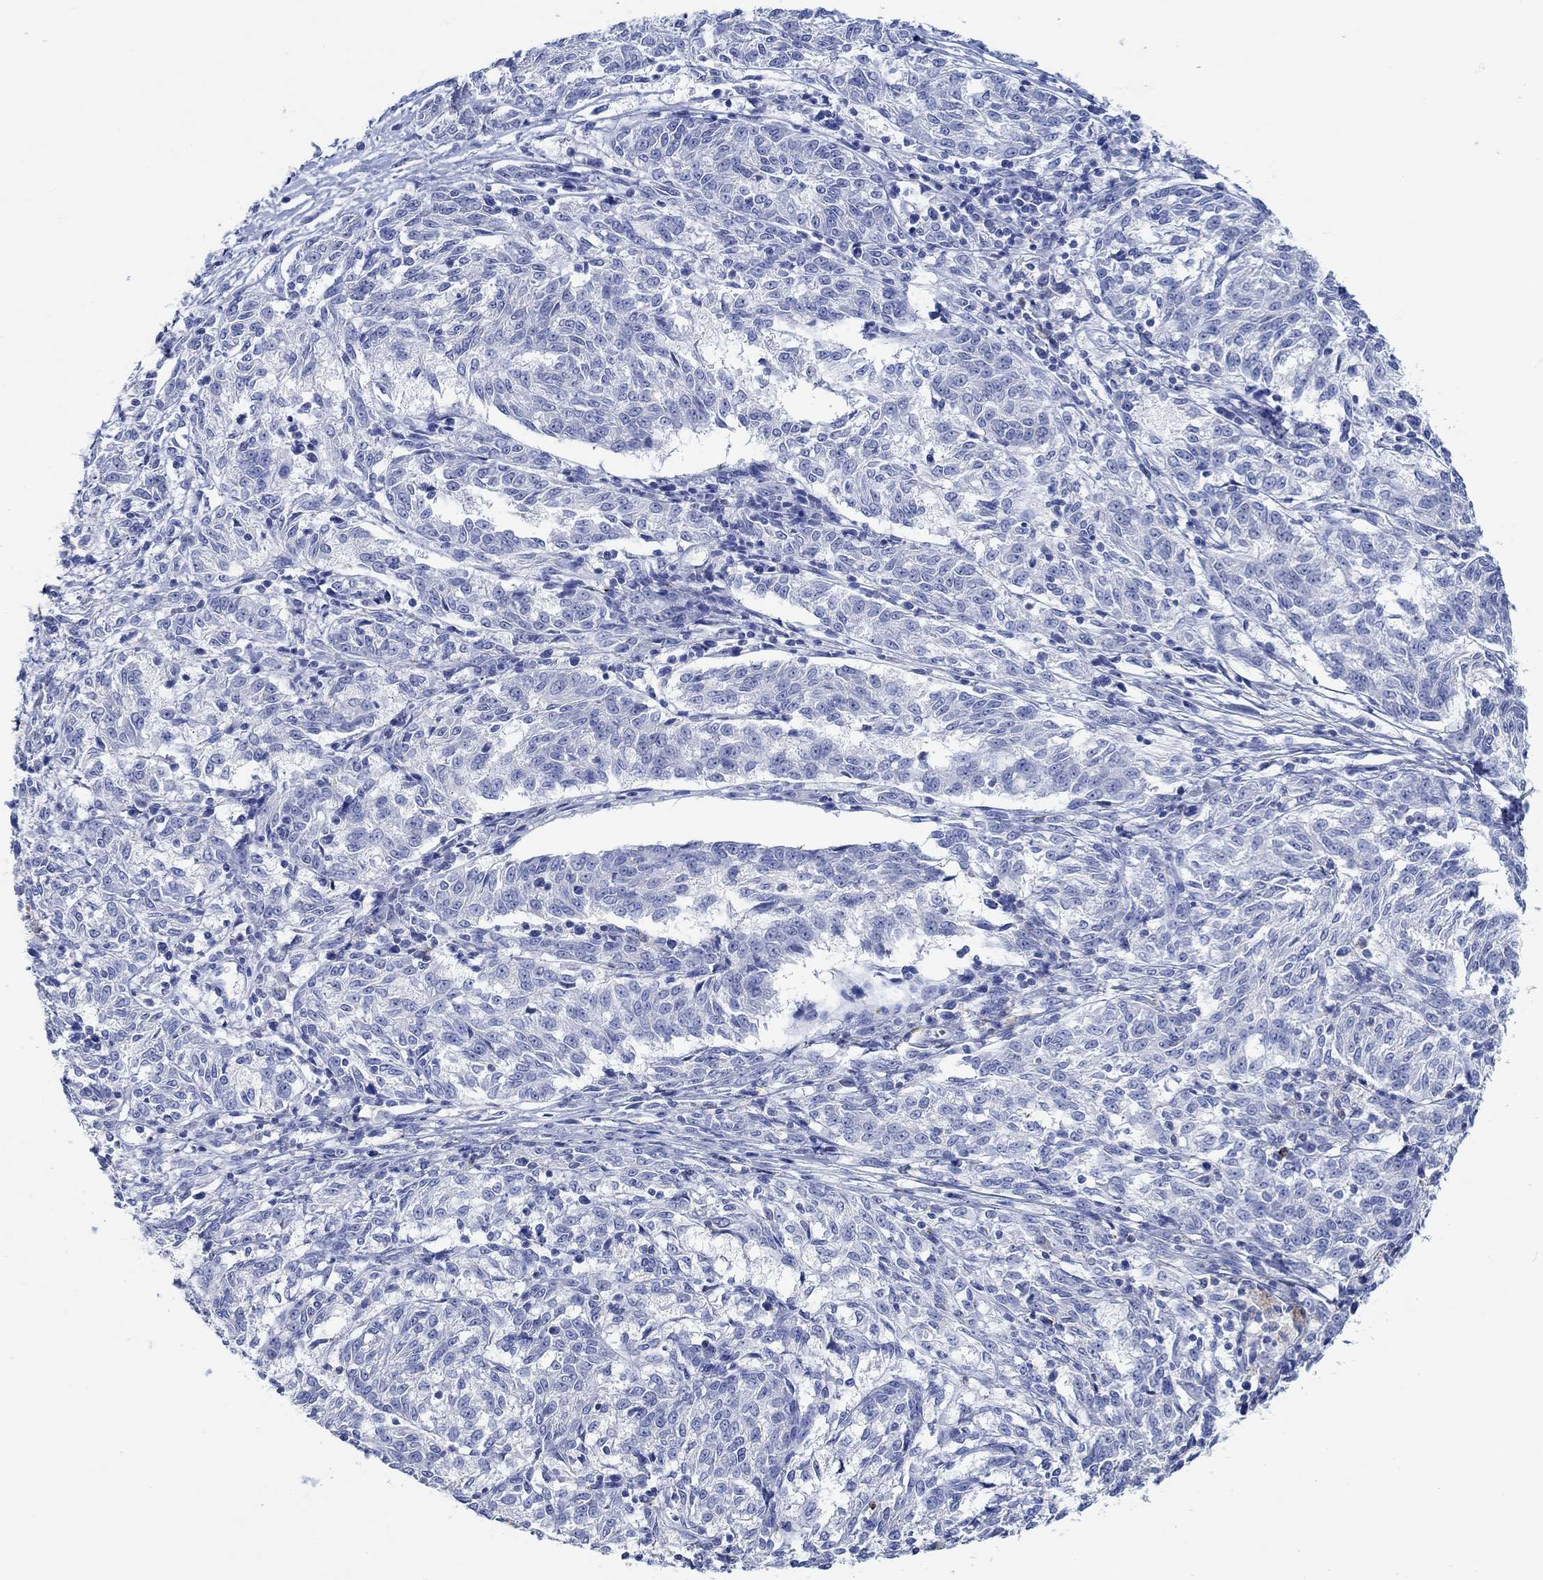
{"staining": {"intensity": "negative", "quantity": "none", "location": "none"}, "tissue": "melanoma", "cell_type": "Tumor cells", "image_type": "cancer", "snomed": [{"axis": "morphology", "description": "Malignant melanoma, NOS"}, {"axis": "topography", "description": "Skin"}], "caption": "Protein analysis of melanoma displays no significant expression in tumor cells.", "gene": "PPP1R17", "patient": {"sex": "female", "age": 72}}